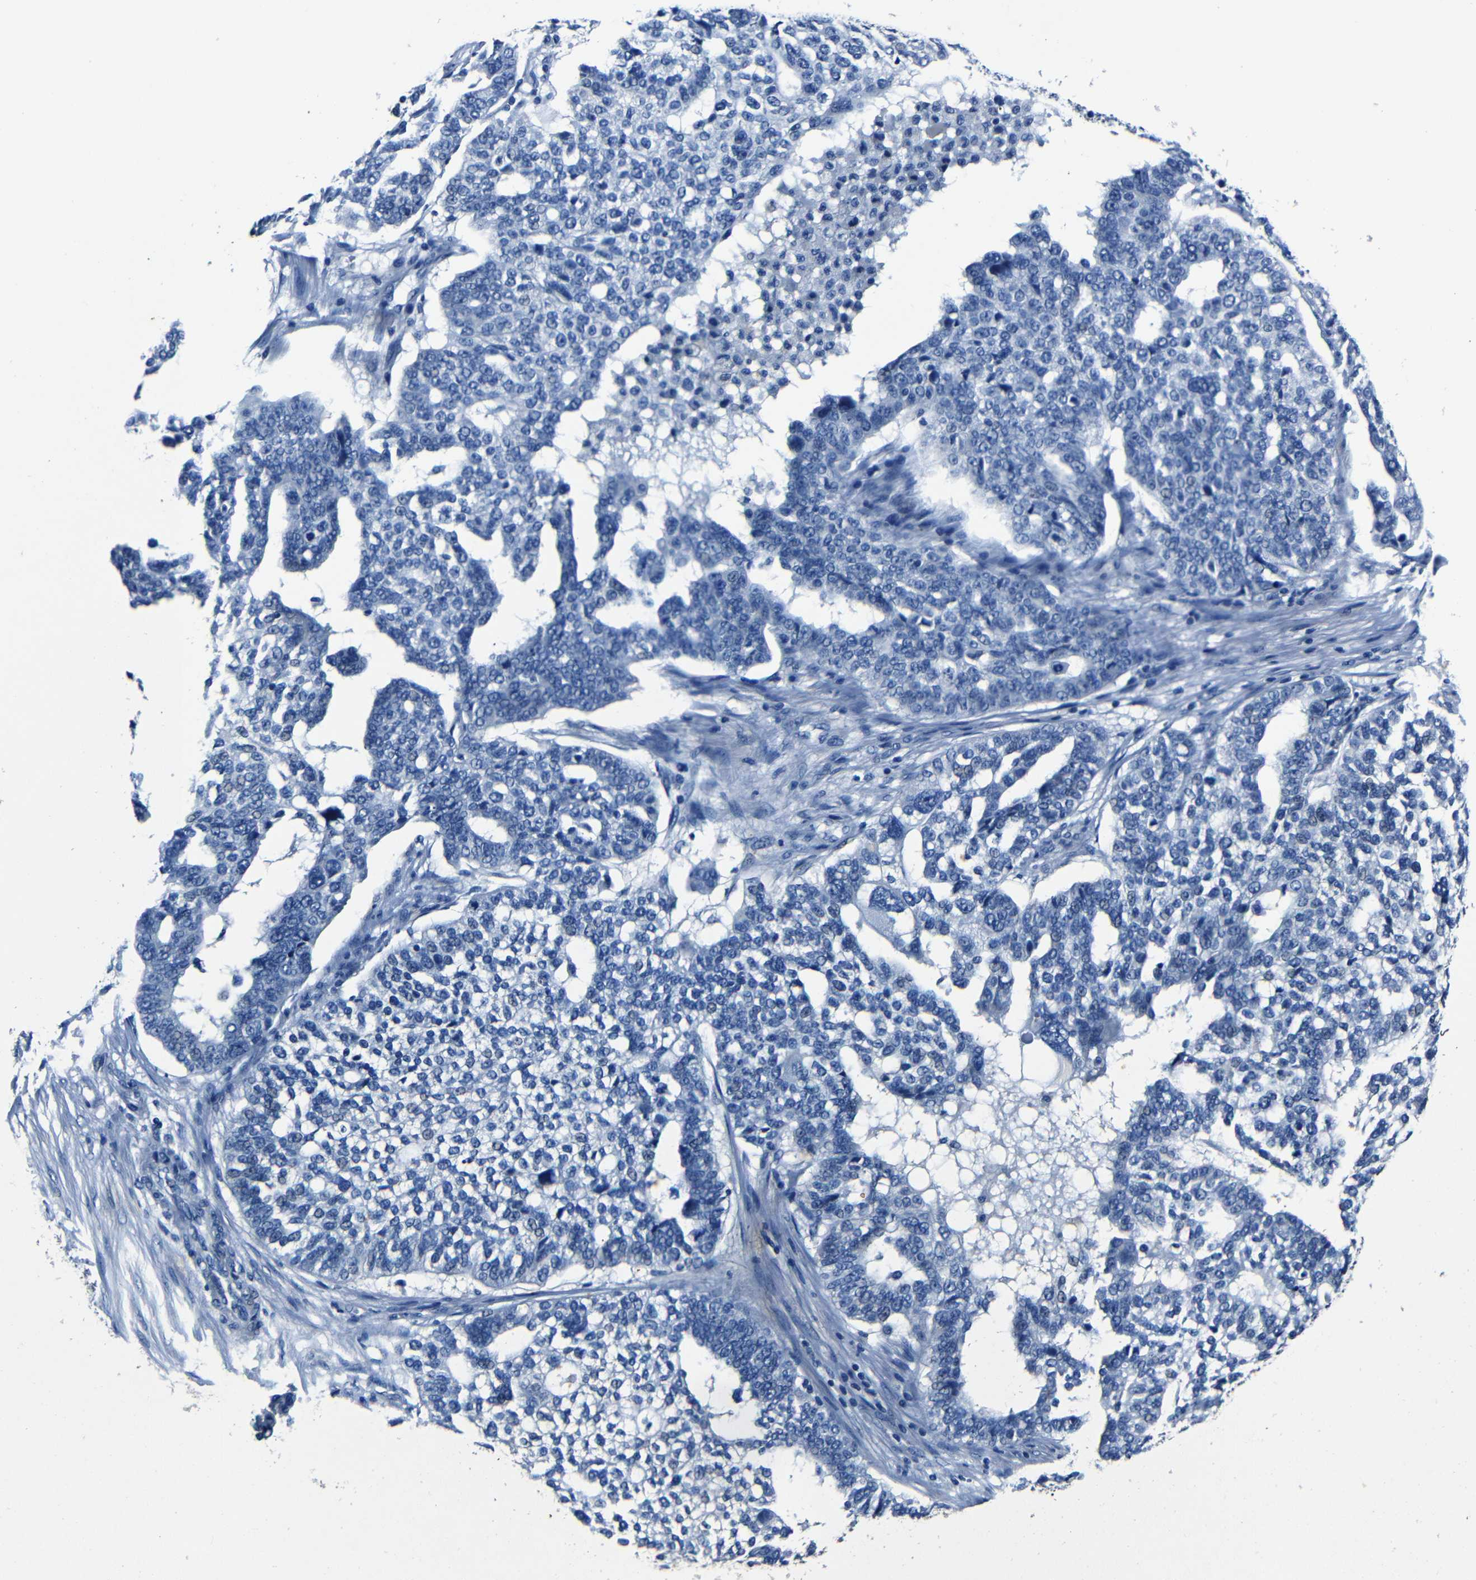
{"staining": {"intensity": "negative", "quantity": "none", "location": "none"}, "tissue": "ovarian cancer", "cell_type": "Tumor cells", "image_type": "cancer", "snomed": [{"axis": "morphology", "description": "Cystadenocarcinoma, serous, NOS"}, {"axis": "topography", "description": "Ovary"}], "caption": "Immunohistochemistry (IHC) of ovarian serous cystadenocarcinoma demonstrates no staining in tumor cells. (DAB (3,3'-diaminobenzidine) immunohistochemistry visualized using brightfield microscopy, high magnification).", "gene": "NCMAP", "patient": {"sex": "female", "age": 59}}